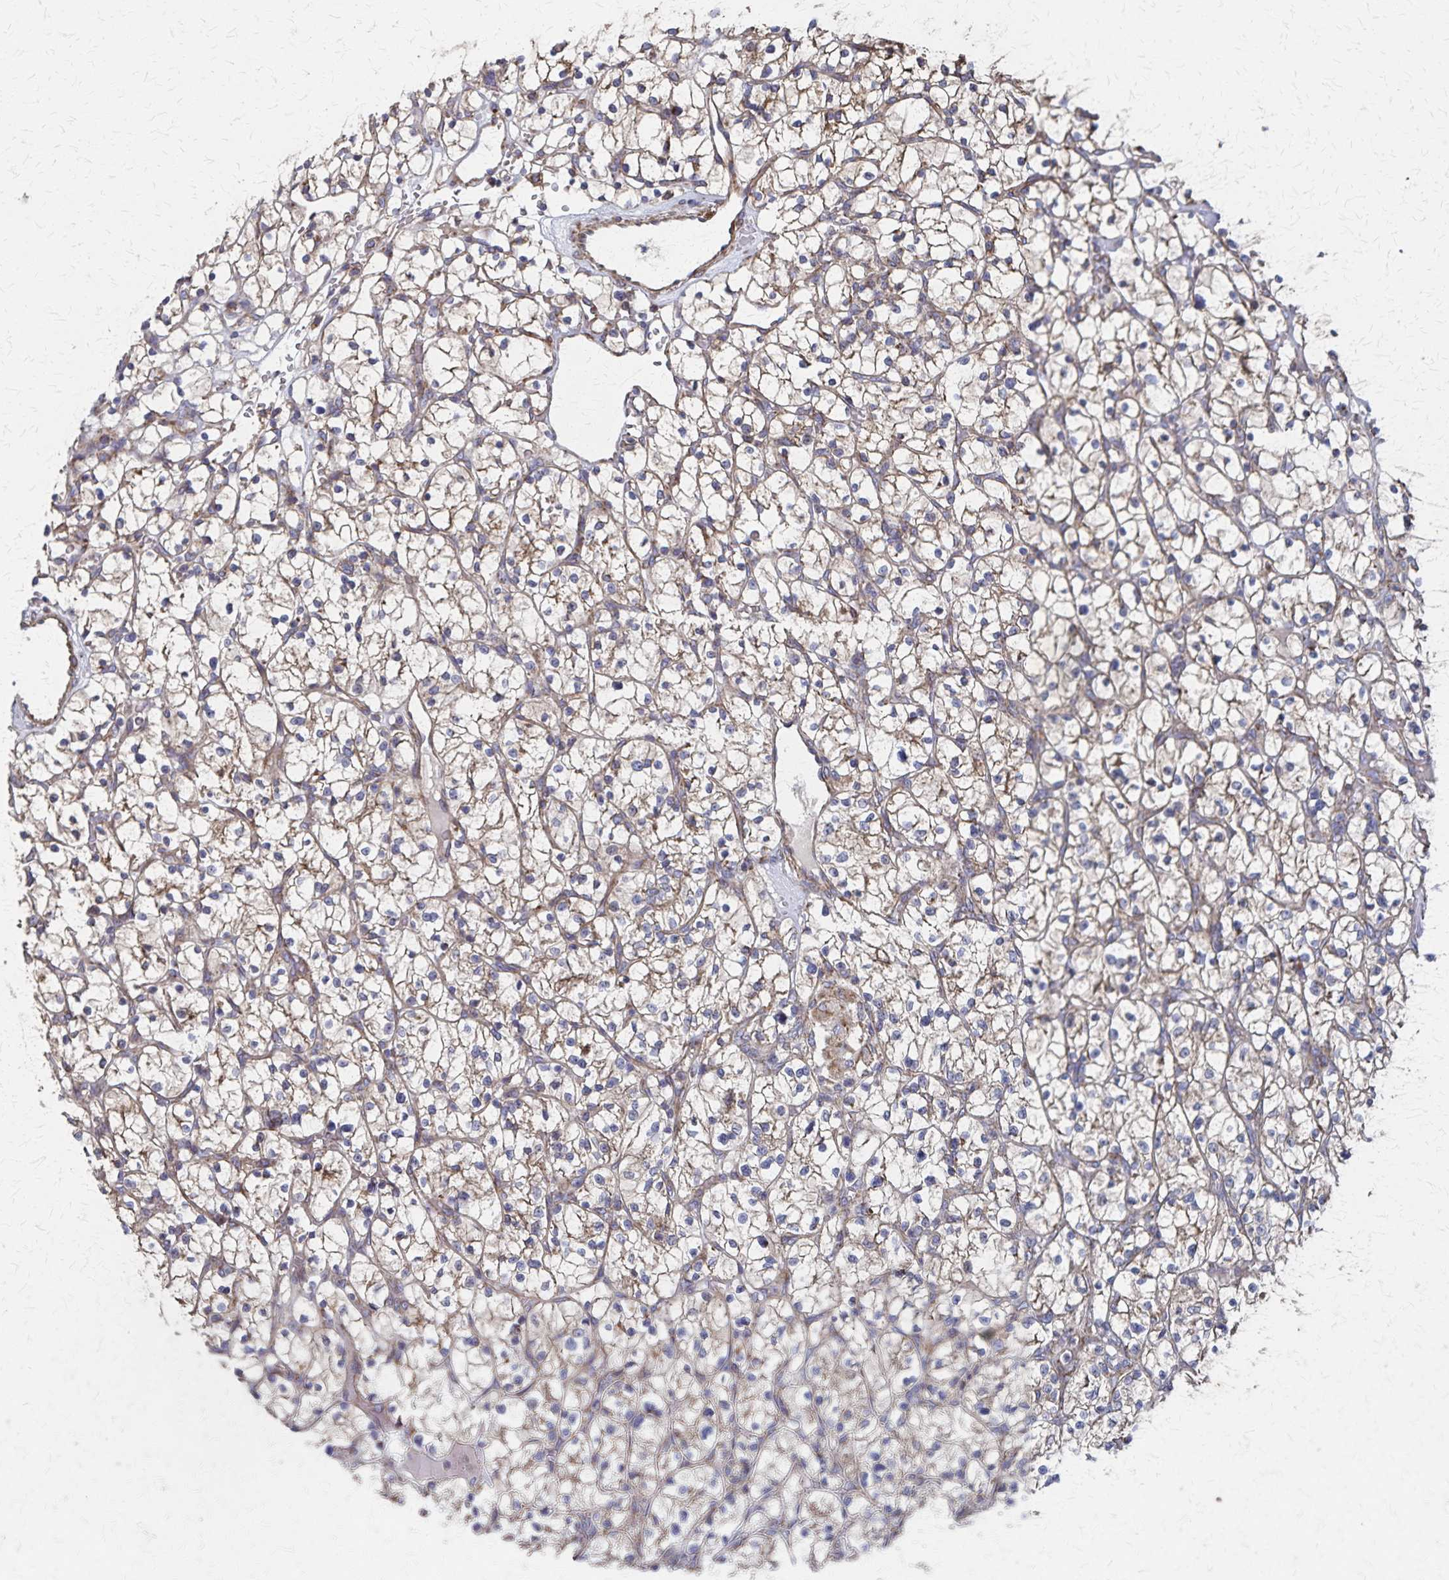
{"staining": {"intensity": "weak", "quantity": "25%-75%", "location": "cytoplasmic/membranous"}, "tissue": "renal cancer", "cell_type": "Tumor cells", "image_type": "cancer", "snomed": [{"axis": "morphology", "description": "Adenocarcinoma, NOS"}, {"axis": "topography", "description": "Kidney"}], "caption": "This image exhibits IHC staining of human renal adenocarcinoma, with low weak cytoplasmic/membranous expression in about 25%-75% of tumor cells.", "gene": "PGAP2", "patient": {"sex": "female", "age": 64}}